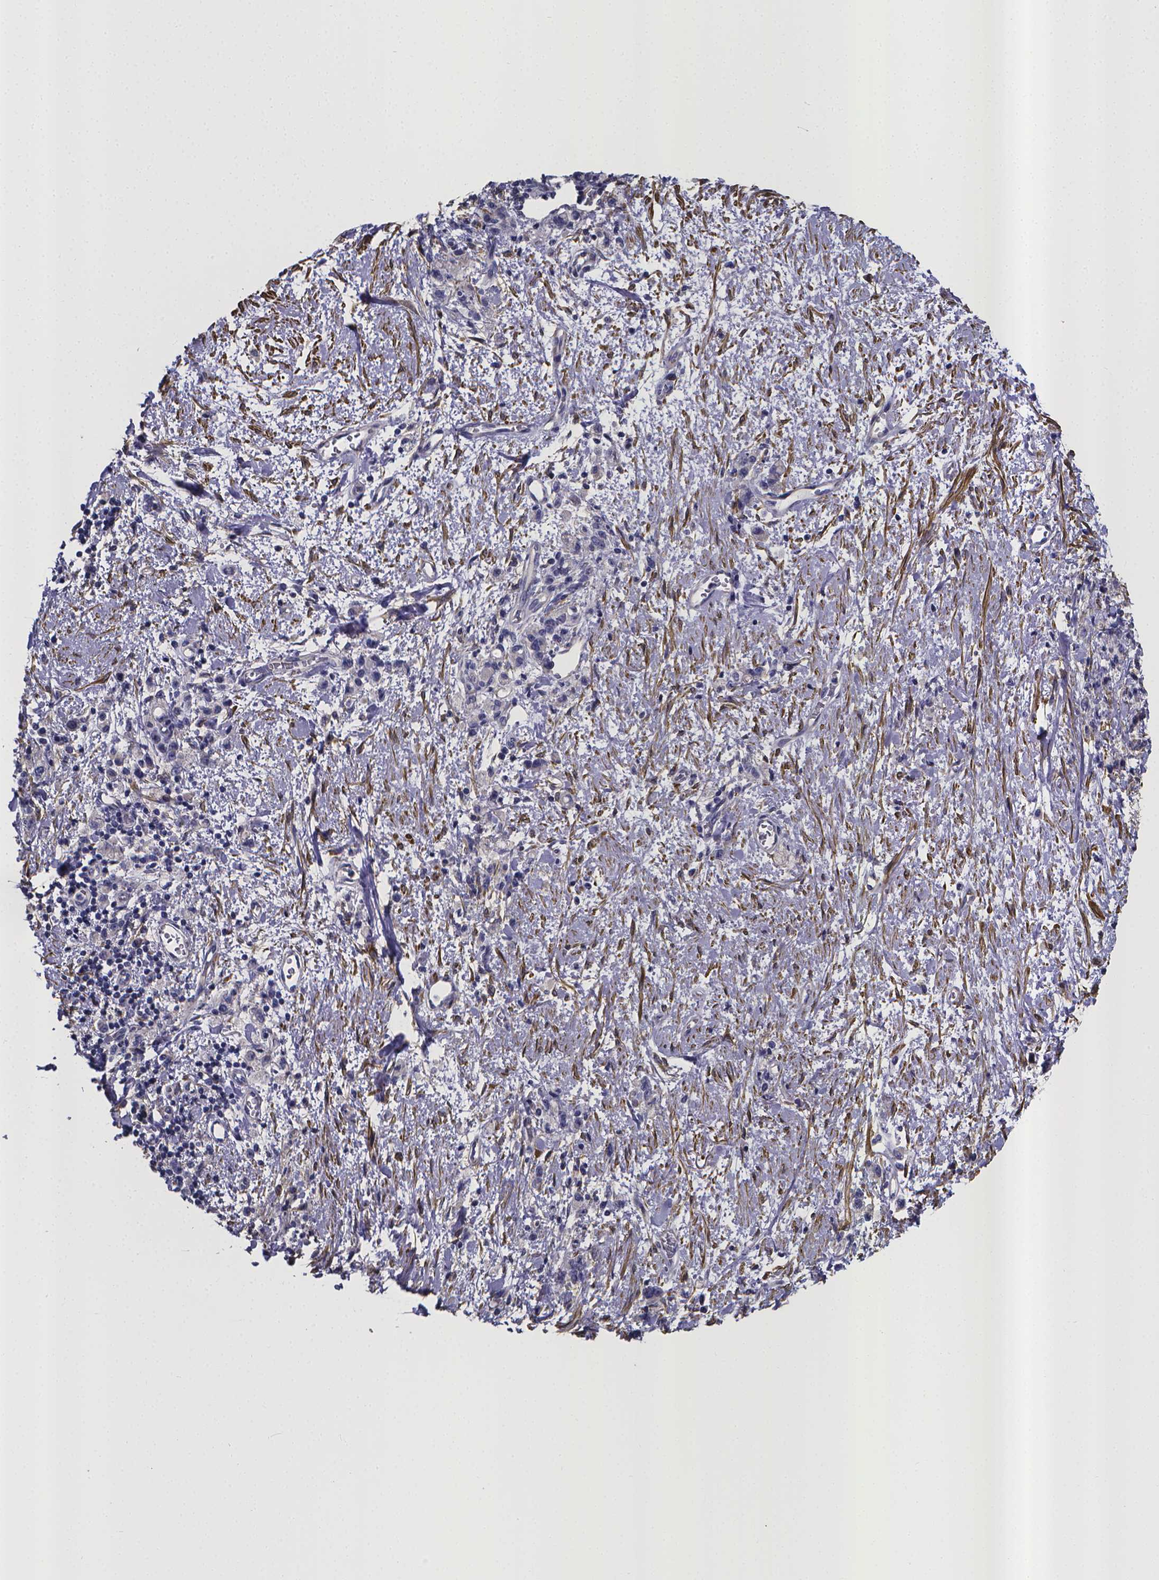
{"staining": {"intensity": "negative", "quantity": "none", "location": "none"}, "tissue": "stomach cancer", "cell_type": "Tumor cells", "image_type": "cancer", "snomed": [{"axis": "morphology", "description": "Adenocarcinoma, NOS"}, {"axis": "topography", "description": "Stomach"}], "caption": "This is an immunohistochemistry image of stomach adenocarcinoma. There is no expression in tumor cells.", "gene": "RERG", "patient": {"sex": "male", "age": 77}}